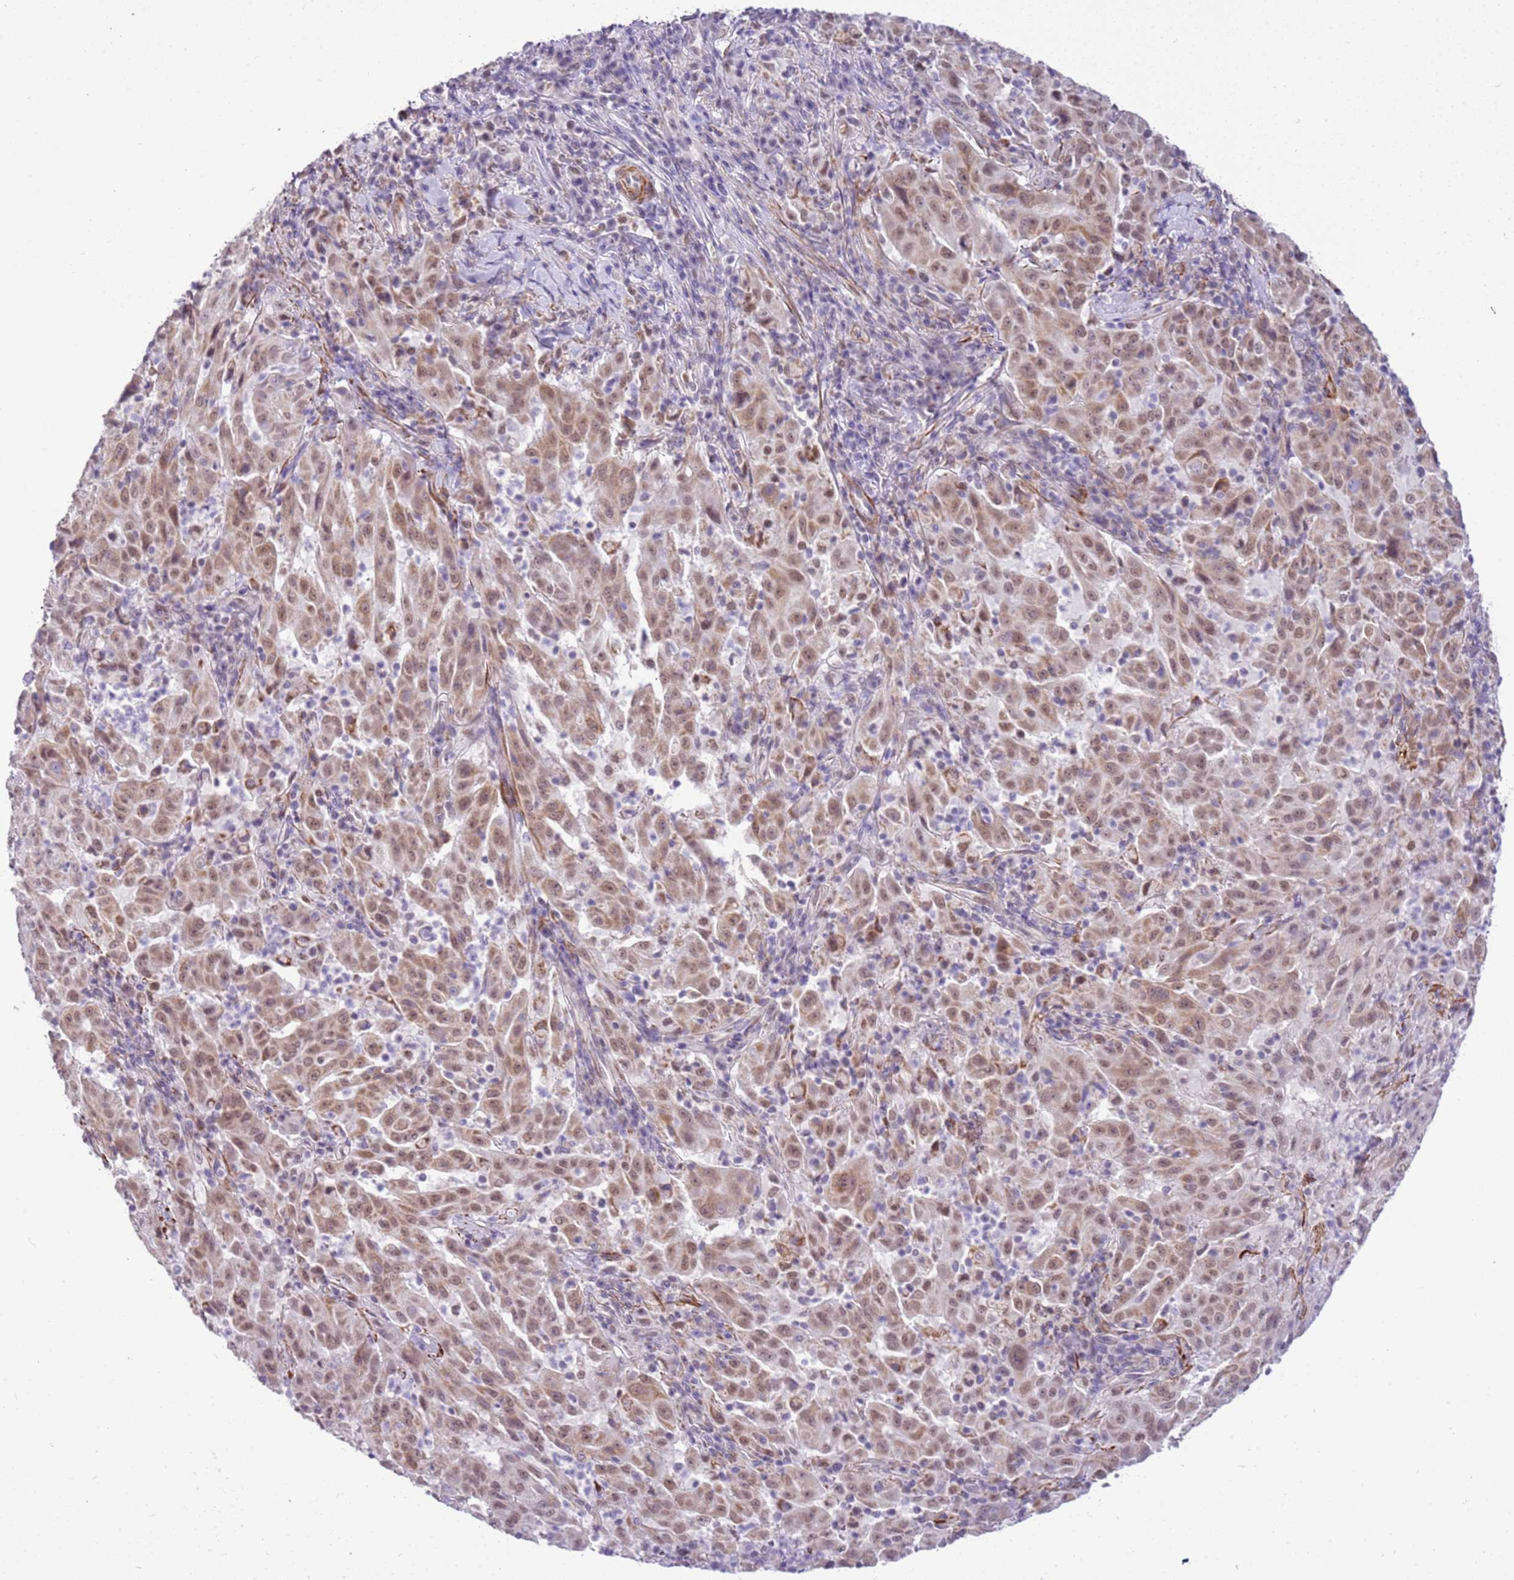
{"staining": {"intensity": "weak", "quantity": ">75%", "location": "cytoplasmic/membranous,nuclear"}, "tissue": "pancreatic cancer", "cell_type": "Tumor cells", "image_type": "cancer", "snomed": [{"axis": "morphology", "description": "Adenocarcinoma, NOS"}, {"axis": "topography", "description": "Pancreas"}], "caption": "Immunohistochemical staining of adenocarcinoma (pancreatic) shows low levels of weak cytoplasmic/membranous and nuclear protein expression in about >75% of tumor cells.", "gene": "SMIM4", "patient": {"sex": "male", "age": 63}}